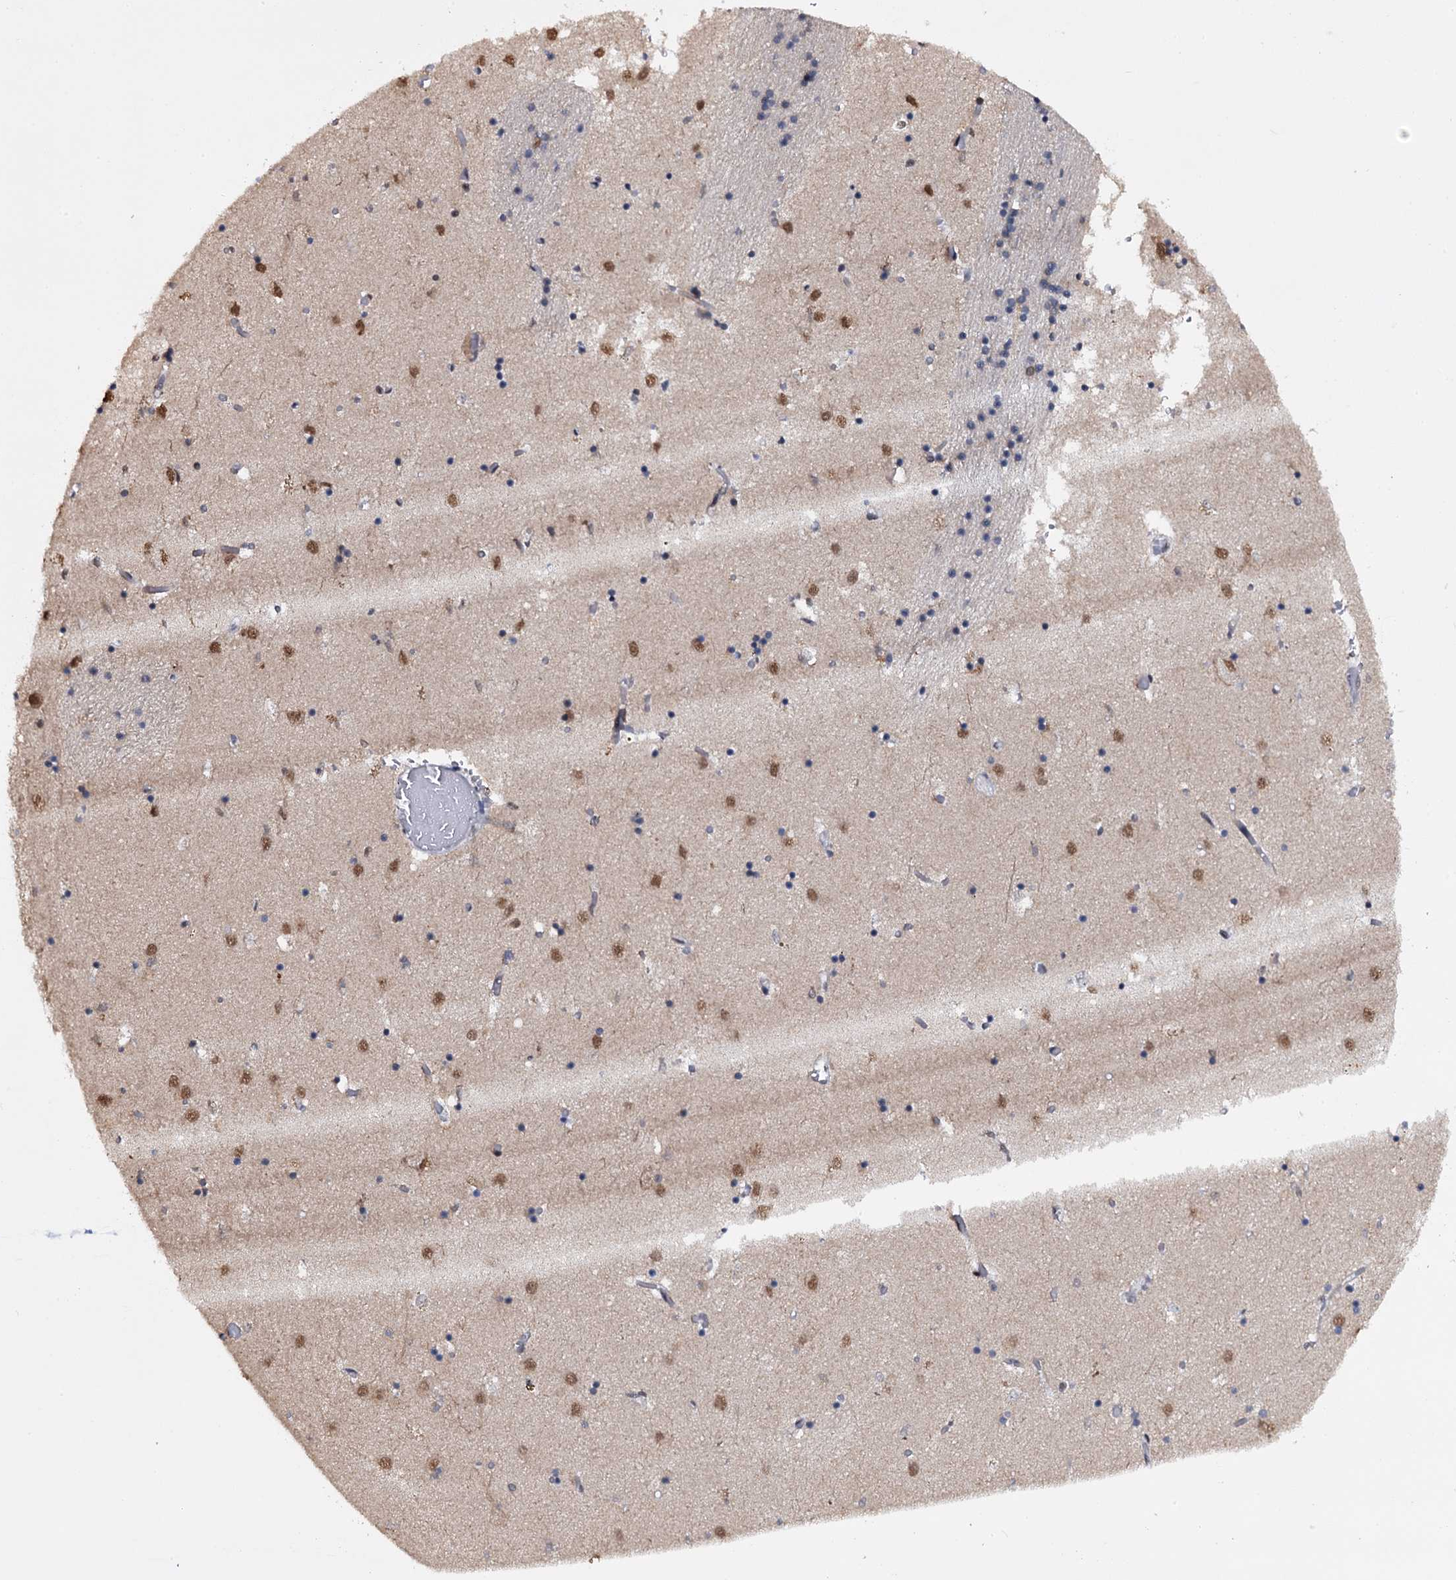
{"staining": {"intensity": "moderate", "quantity": "<25%", "location": "nuclear"}, "tissue": "caudate", "cell_type": "Glial cells", "image_type": "normal", "snomed": [{"axis": "morphology", "description": "Normal tissue, NOS"}, {"axis": "topography", "description": "Lateral ventricle wall"}], "caption": "Glial cells display low levels of moderate nuclear positivity in approximately <25% of cells in normal human caudate.", "gene": "SH2D4B", "patient": {"sex": "male", "age": 70}}